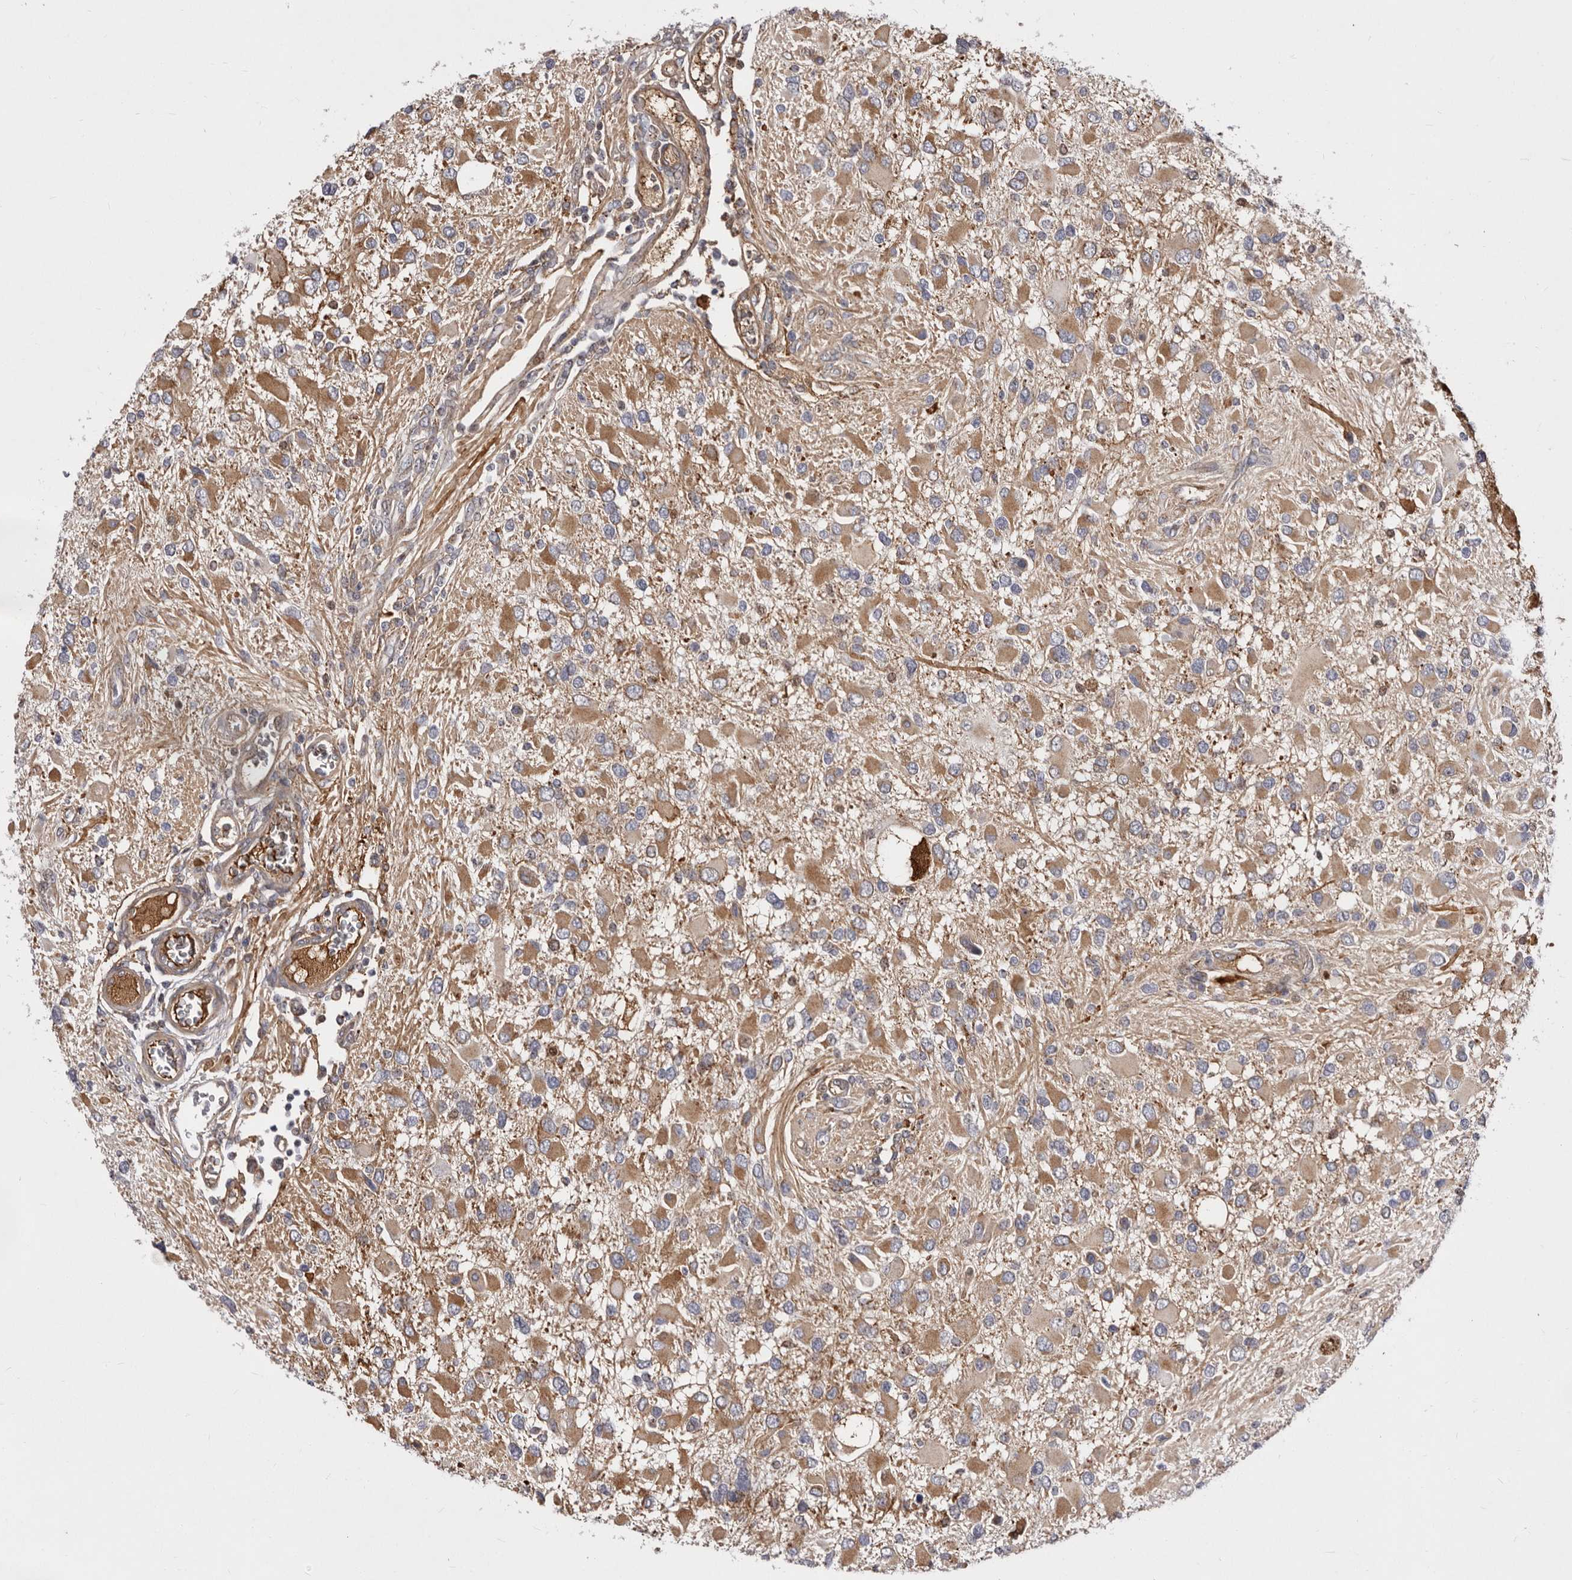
{"staining": {"intensity": "moderate", "quantity": ">75%", "location": "cytoplasmic/membranous"}, "tissue": "glioma", "cell_type": "Tumor cells", "image_type": "cancer", "snomed": [{"axis": "morphology", "description": "Glioma, malignant, High grade"}, {"axis": "topography", "description": "Brain"}], "caption": "A histopathology image showing moderate cytoplasmic/membranous expression in approximately >75% of tumor cells in glioma, as visualized by brown immunohistochemical staining.", "gene": "NUBPL", "patient": {"sex": "male", "age": 53}}